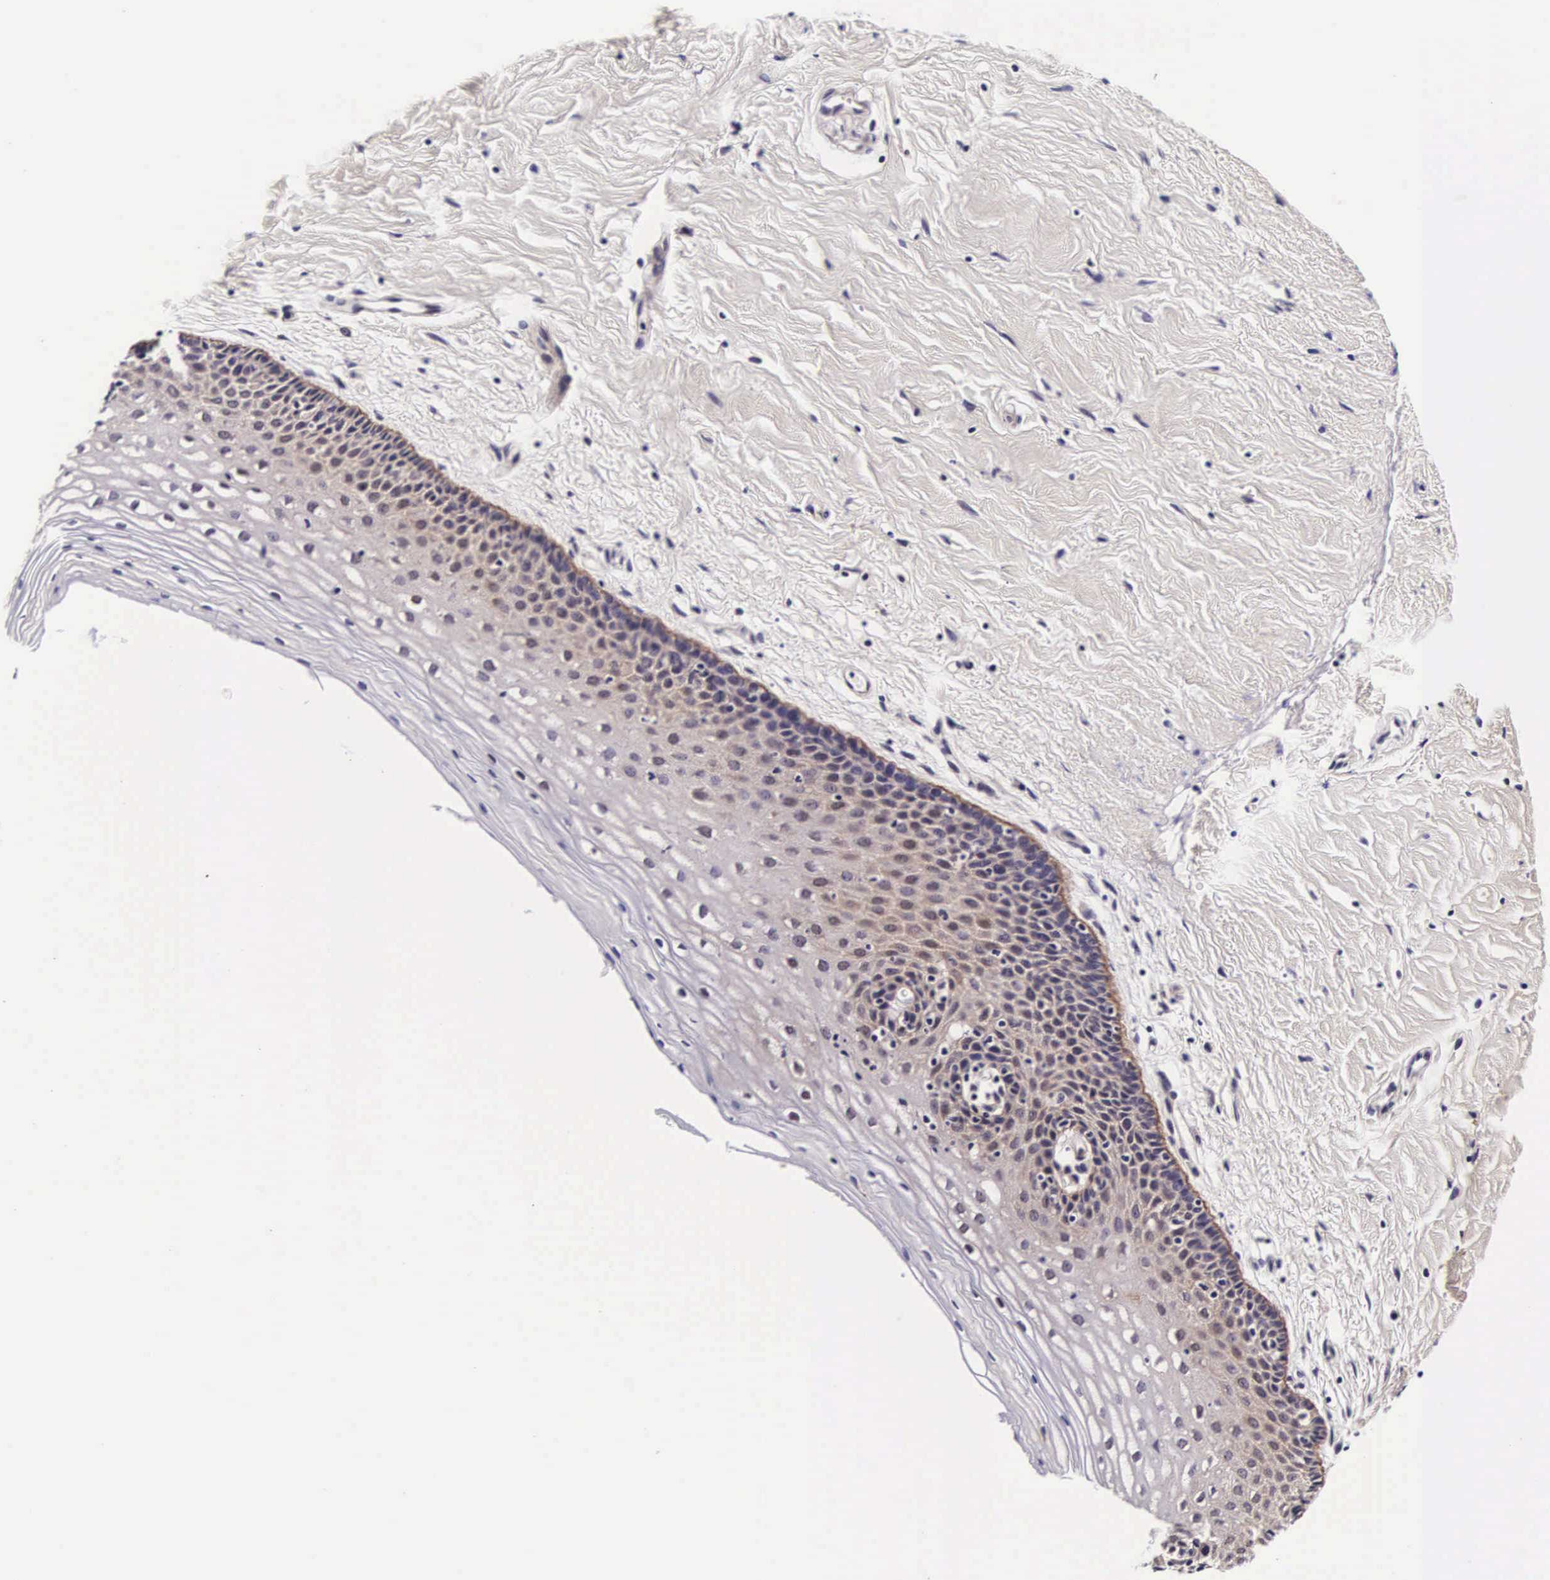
{"staining": {"intensity": "negative", "quantity": "none", "location": "none"}, "tissue": "cervix", "cell_type": "Glandular cells", "image_type": "normal", "snomed": [{"axis": "morphology", "description": "Normal tissue, NOS"}, {"axis": "topography", "description": "Cervix"}], "caption": "Benign cervix was stained to show a protein in brown. There is no significant positivity in glandular cells. (Stains: DAB (3,3'-diaminobenzidine) immunohistochemistry (IHC) with hematoxylin counter stain, Microscopy: brightfield microscopy at high magnification).", "gene": "PHETA2", "patient": {"sex": "female", "age": 53}}